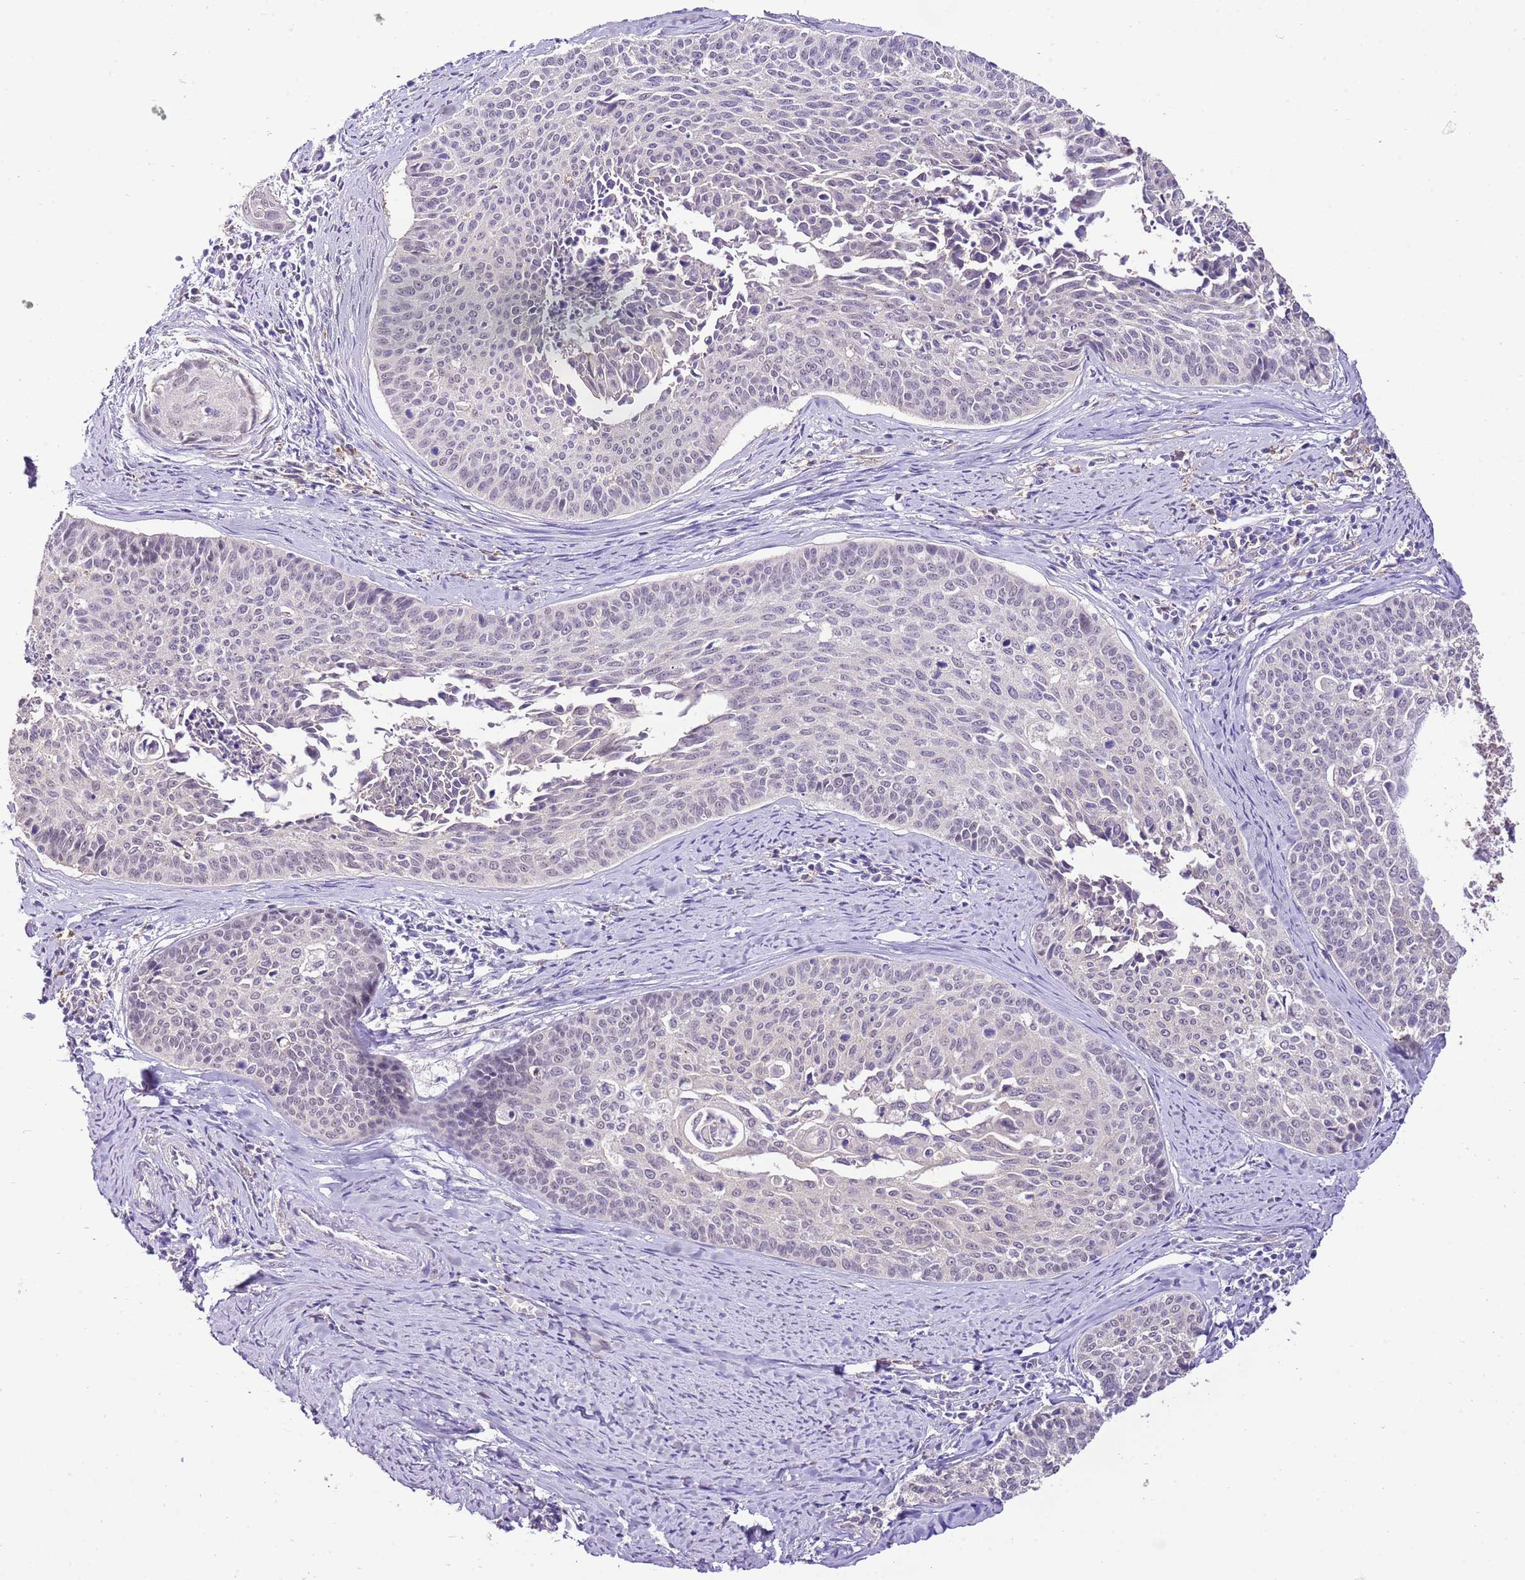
{"staining": {"intensity": "weak", "quantity": "<25%", "location": "nuclear"}, "tissue": "cervical cancer", "cell_type": "Tumor cells", "image_type": "cancer", "snomed": [{"axis": "morphology", "description": "Squamous cell carcinoma, NOS"}, {"axis": "topography", "description": "Cervix"}], "caption": "An immunohistochemistry photomicrograph of cervical cancer is shown. There is no staining in tumor cells of cervical cancer.", "gene": "IZUMO4", "patient": {"sex": "female", "age": 55}}